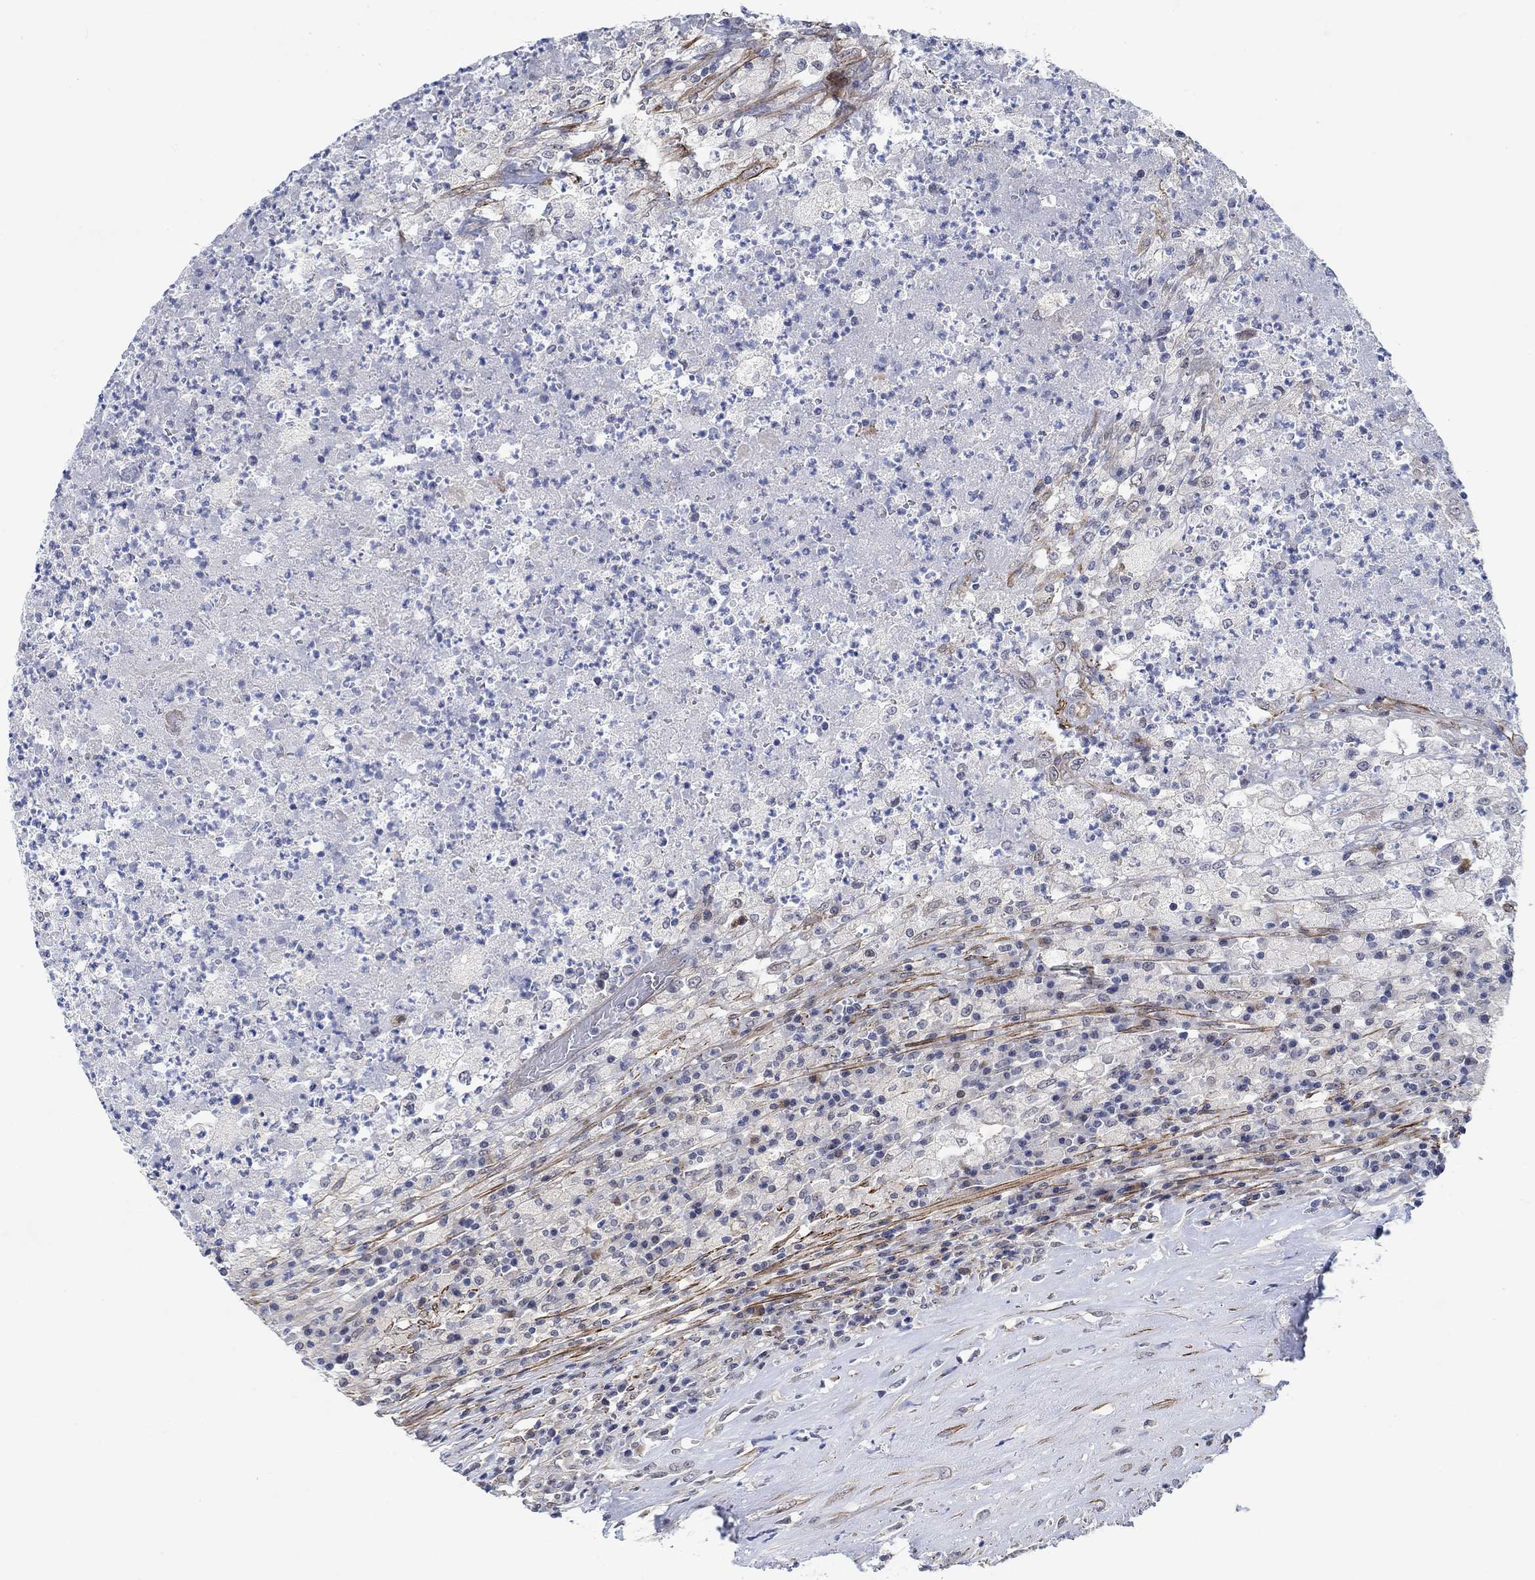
{"staining": {"intensity": "negative", "quantity": "none", "location": "none"}, "tissue": "testis cancer", "cell_type": "Tumor cells", "image_type": "cancer", "snomed": [{"axis": "morphology", "description": "Necrosis, NOS"}, {"axis": "morphology", "description": "Carcinoma, Embryonal, NOS"}, {"axis": "topography", "description": "Testis"}], "caption": "An image of testis cancer (embryonal carcinoma) stained for a protein reveals no brown staining in tumor cells.", "gene": "KCNH8", "patient": {"sex": "male", "age": 19}}